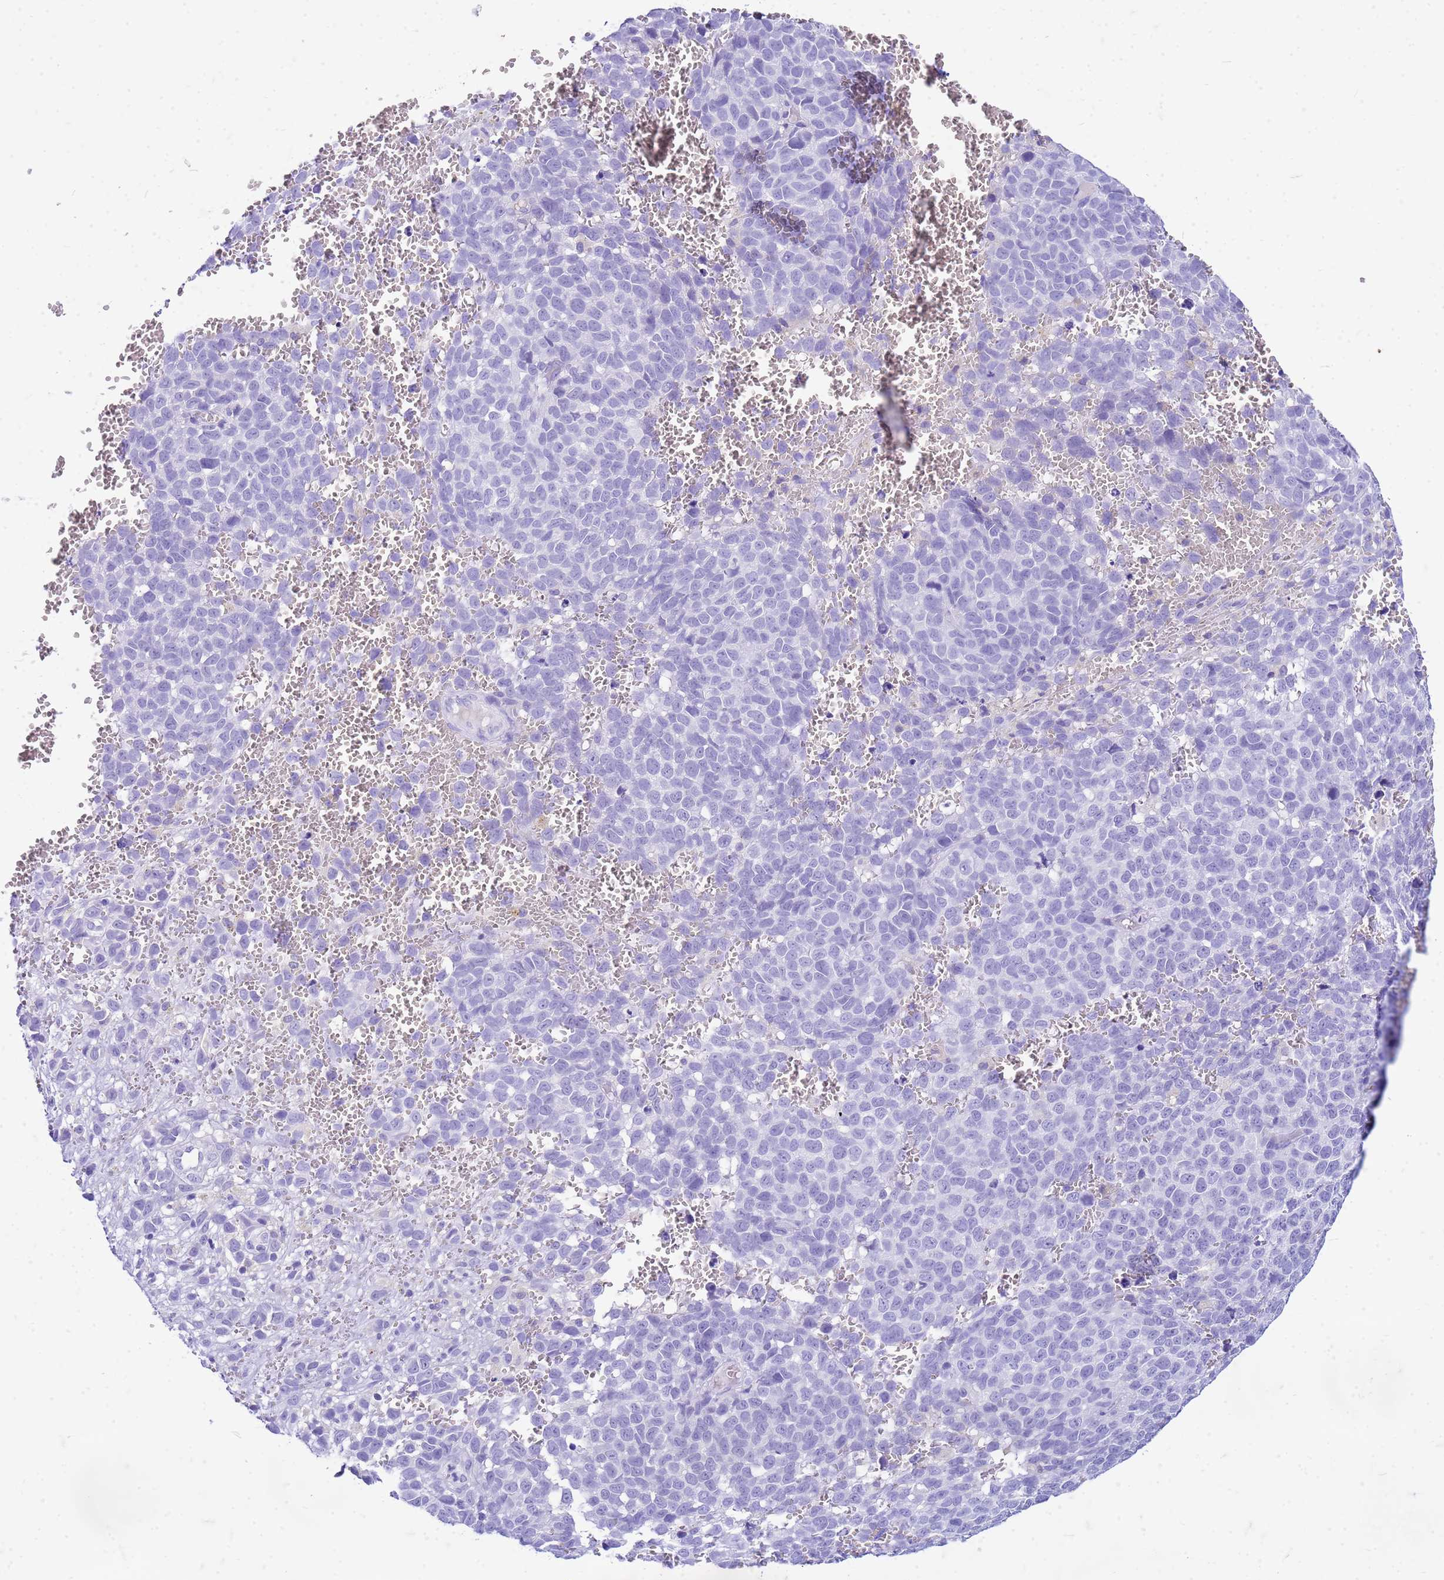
{"staining": {"intensity": "negative", "quantity": "none", "location": "none"}, "tissue": "melanoma", "cell_type": "Tumor cells", "image_type": "cancer", "snomed": [{"axis": "morphology", "description": "Malignant melanoma, NOS"}, {"axis": "topography", "description": "Nose, NOS"}], "caption": "Immunohistochemistry image of neoplastic tissue: human melanoma stained with DAB (3,3'-diaminobenzidine) exhibits no significant protein positivity in tumor cells. The staining is performed using DAB brown chromogen with nuclei counter-stained in using hematoxylin.", "gene": "CFAP100", "patient": {"sex": "female", "age": 48}}